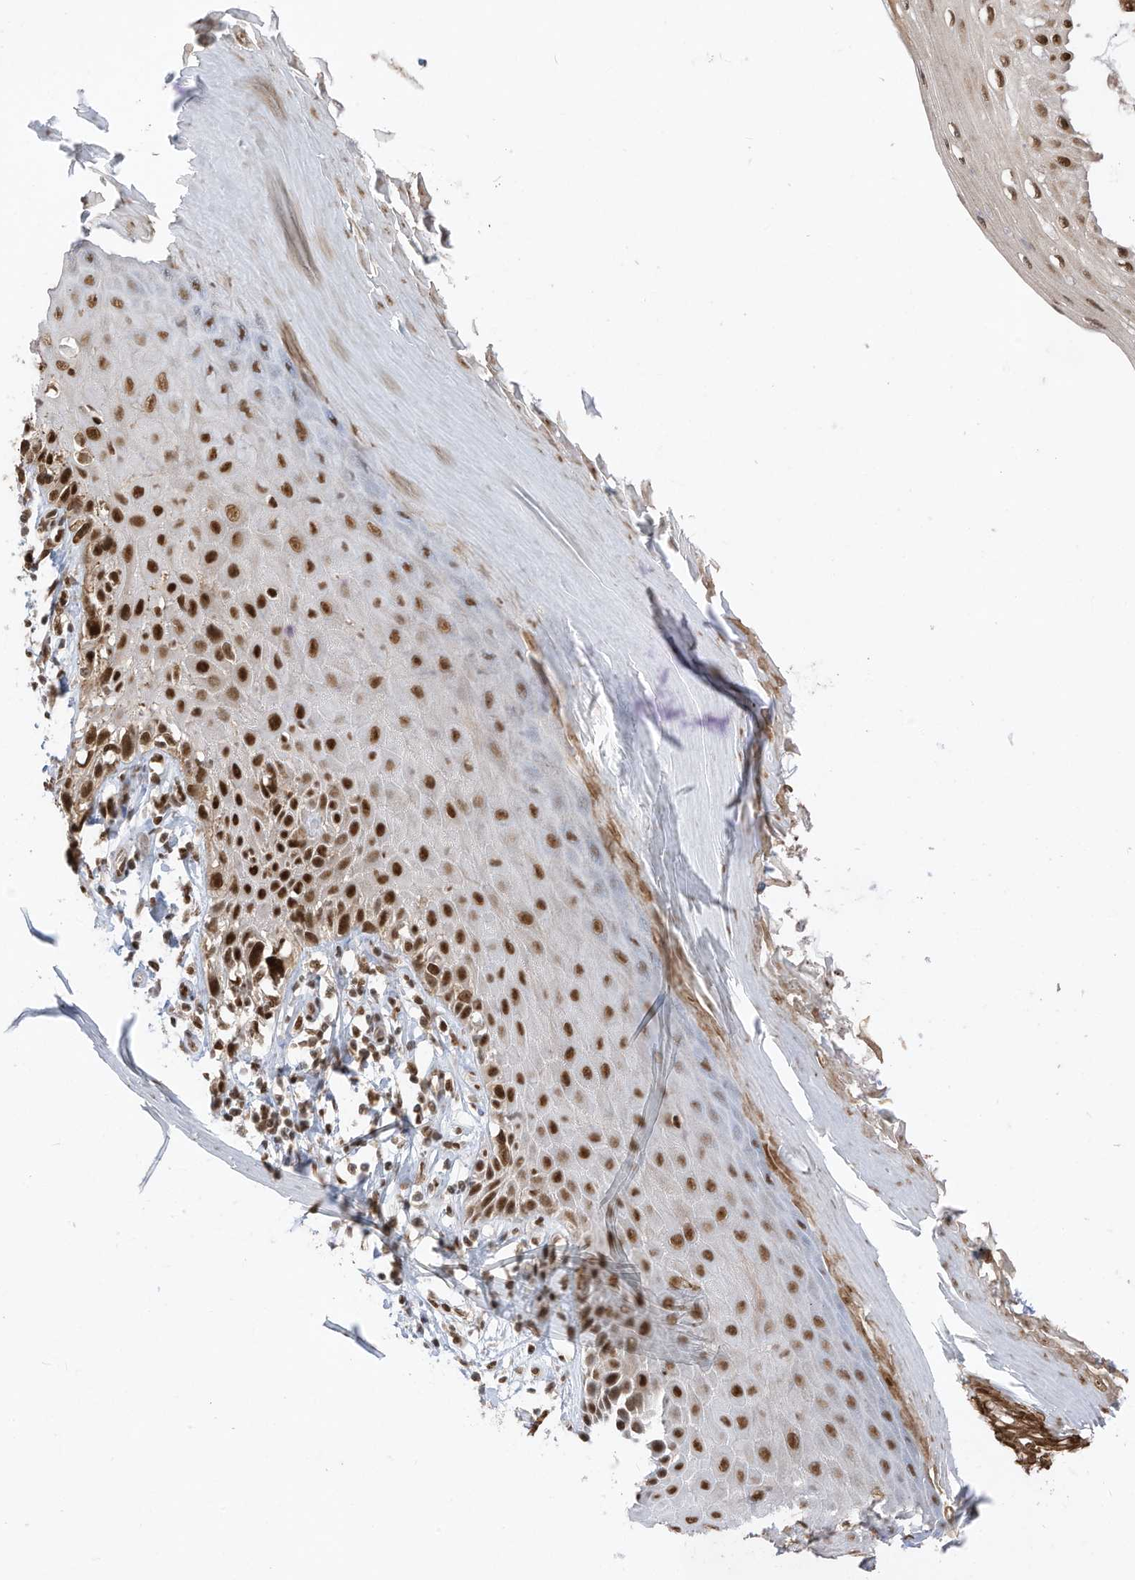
{"staining": {"intensity": "moderate", "quantity": ">75%", "location": "cytoplasmic/membranous,nuclear"}, "tissue": "melanoma", "cell_type": "Tumor cells", "image_type": "cancer", "snomed": [{"axis": "morphology", "description": "Malignant melanoma, NOS"}, {"axis": "topography", "description": "Skin"}], "caption": "Malignant melanoma stained with DAB immunohistochemistry exhibits medium levels of moderate cytoplasmic/membranous and nuclear expression in approximately >75% of tumor cells.", "gene": "AURKAIP1", "patient": {"sex": "female", "age": 73}}